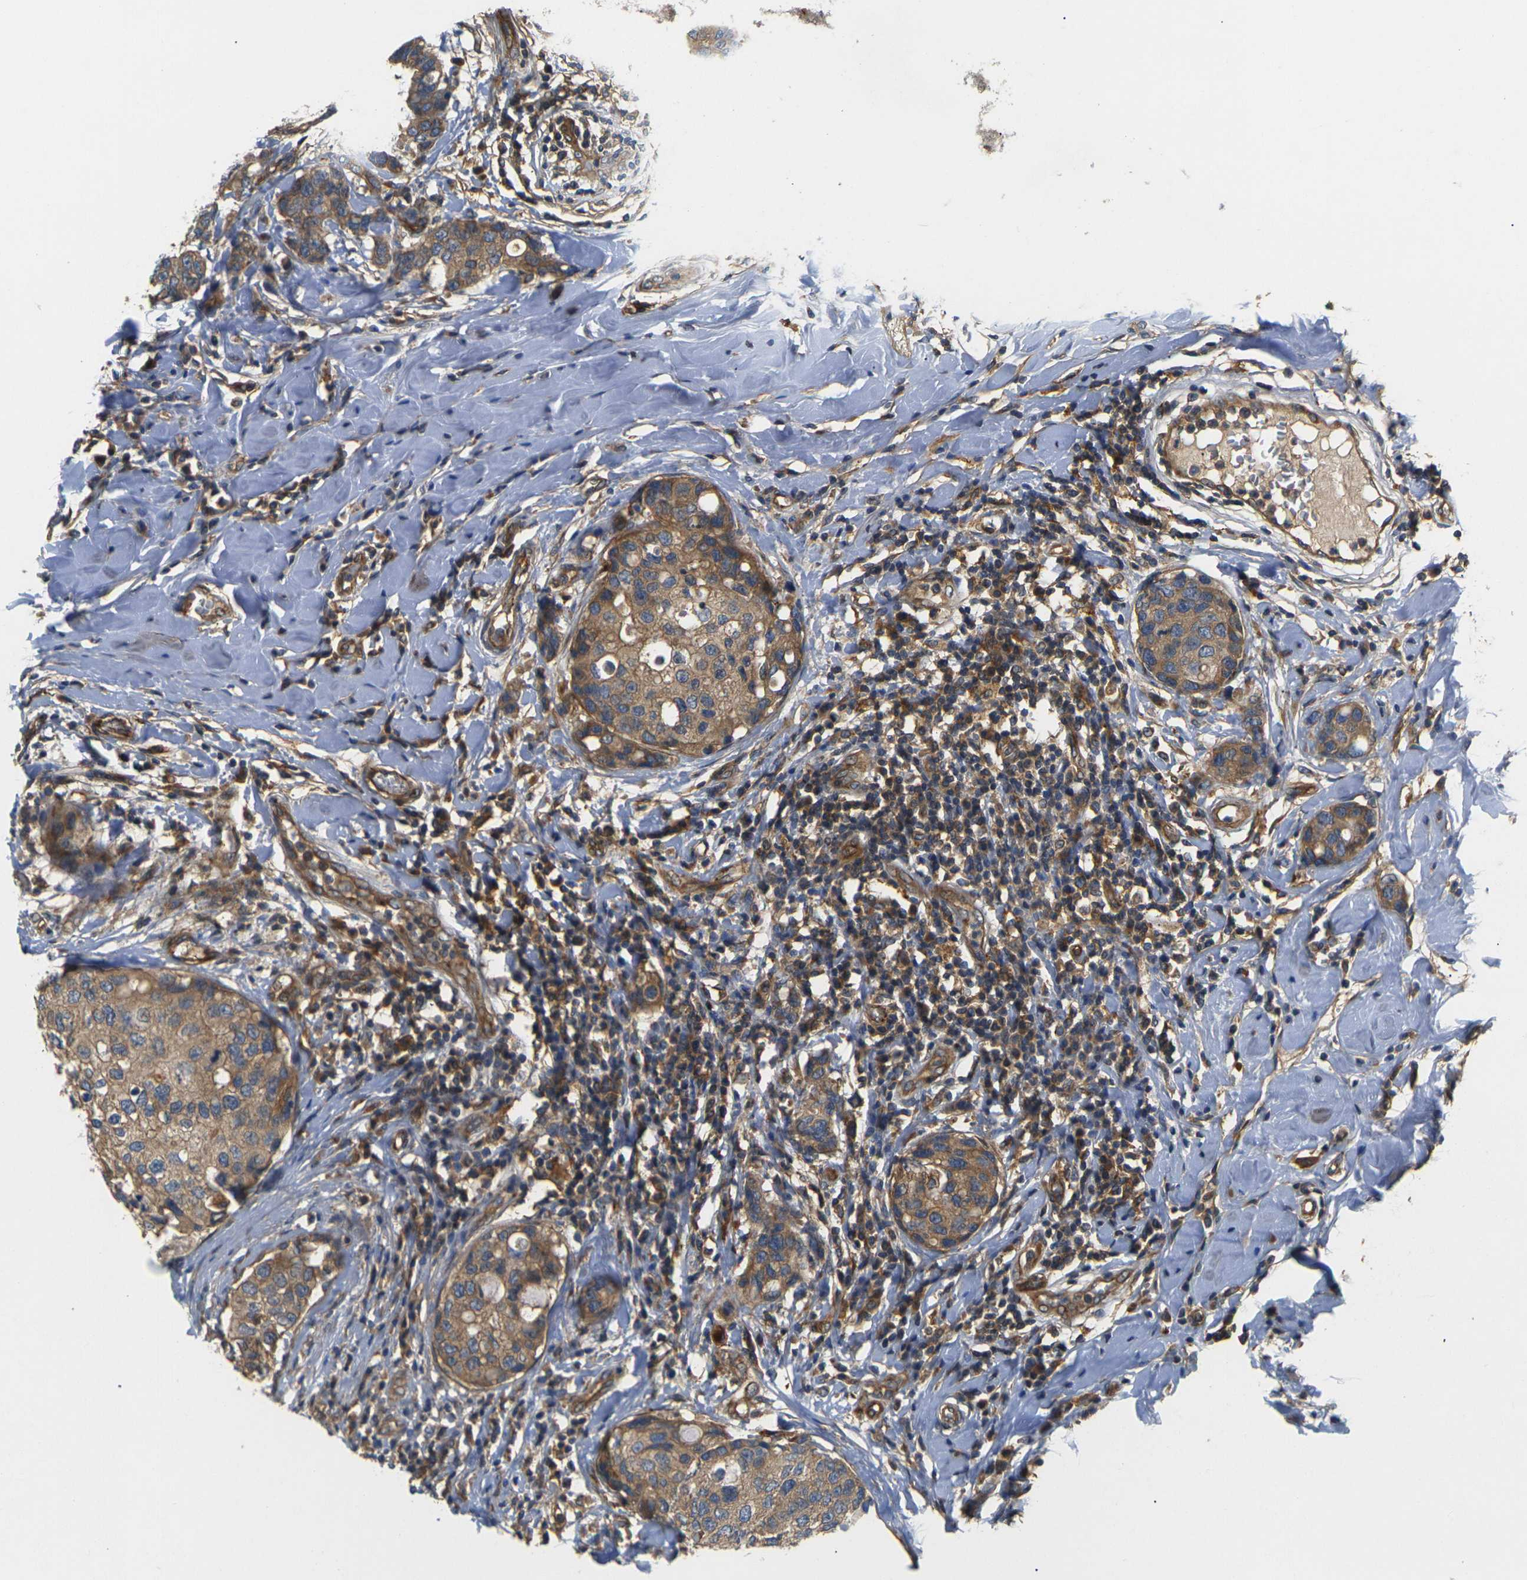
{"staining": {"intensity": "moderate", "quantity": ">75%", "location": "cytoplasmic/membranous"}, "tissue": "breast cancer", "cell_type": "Tumor cells", "image_type": "cancer", "snomed": [{"axis": "morphology", "description": "Duct carcinoma"}, {"axis": "topography", "description": "Breast"}], "caption": "Moderate cytoplasmic/membranous protein staining is appreciated in approximately >75% of tumor cells in breast invasive ductal carcinoma. (DAB (3,3'-diaminobenzidine) IHC, brown staining for protein, blue staining for nuclei).", "gene": "LRCH3", "patient": {"sex": "female", "age": 27}}